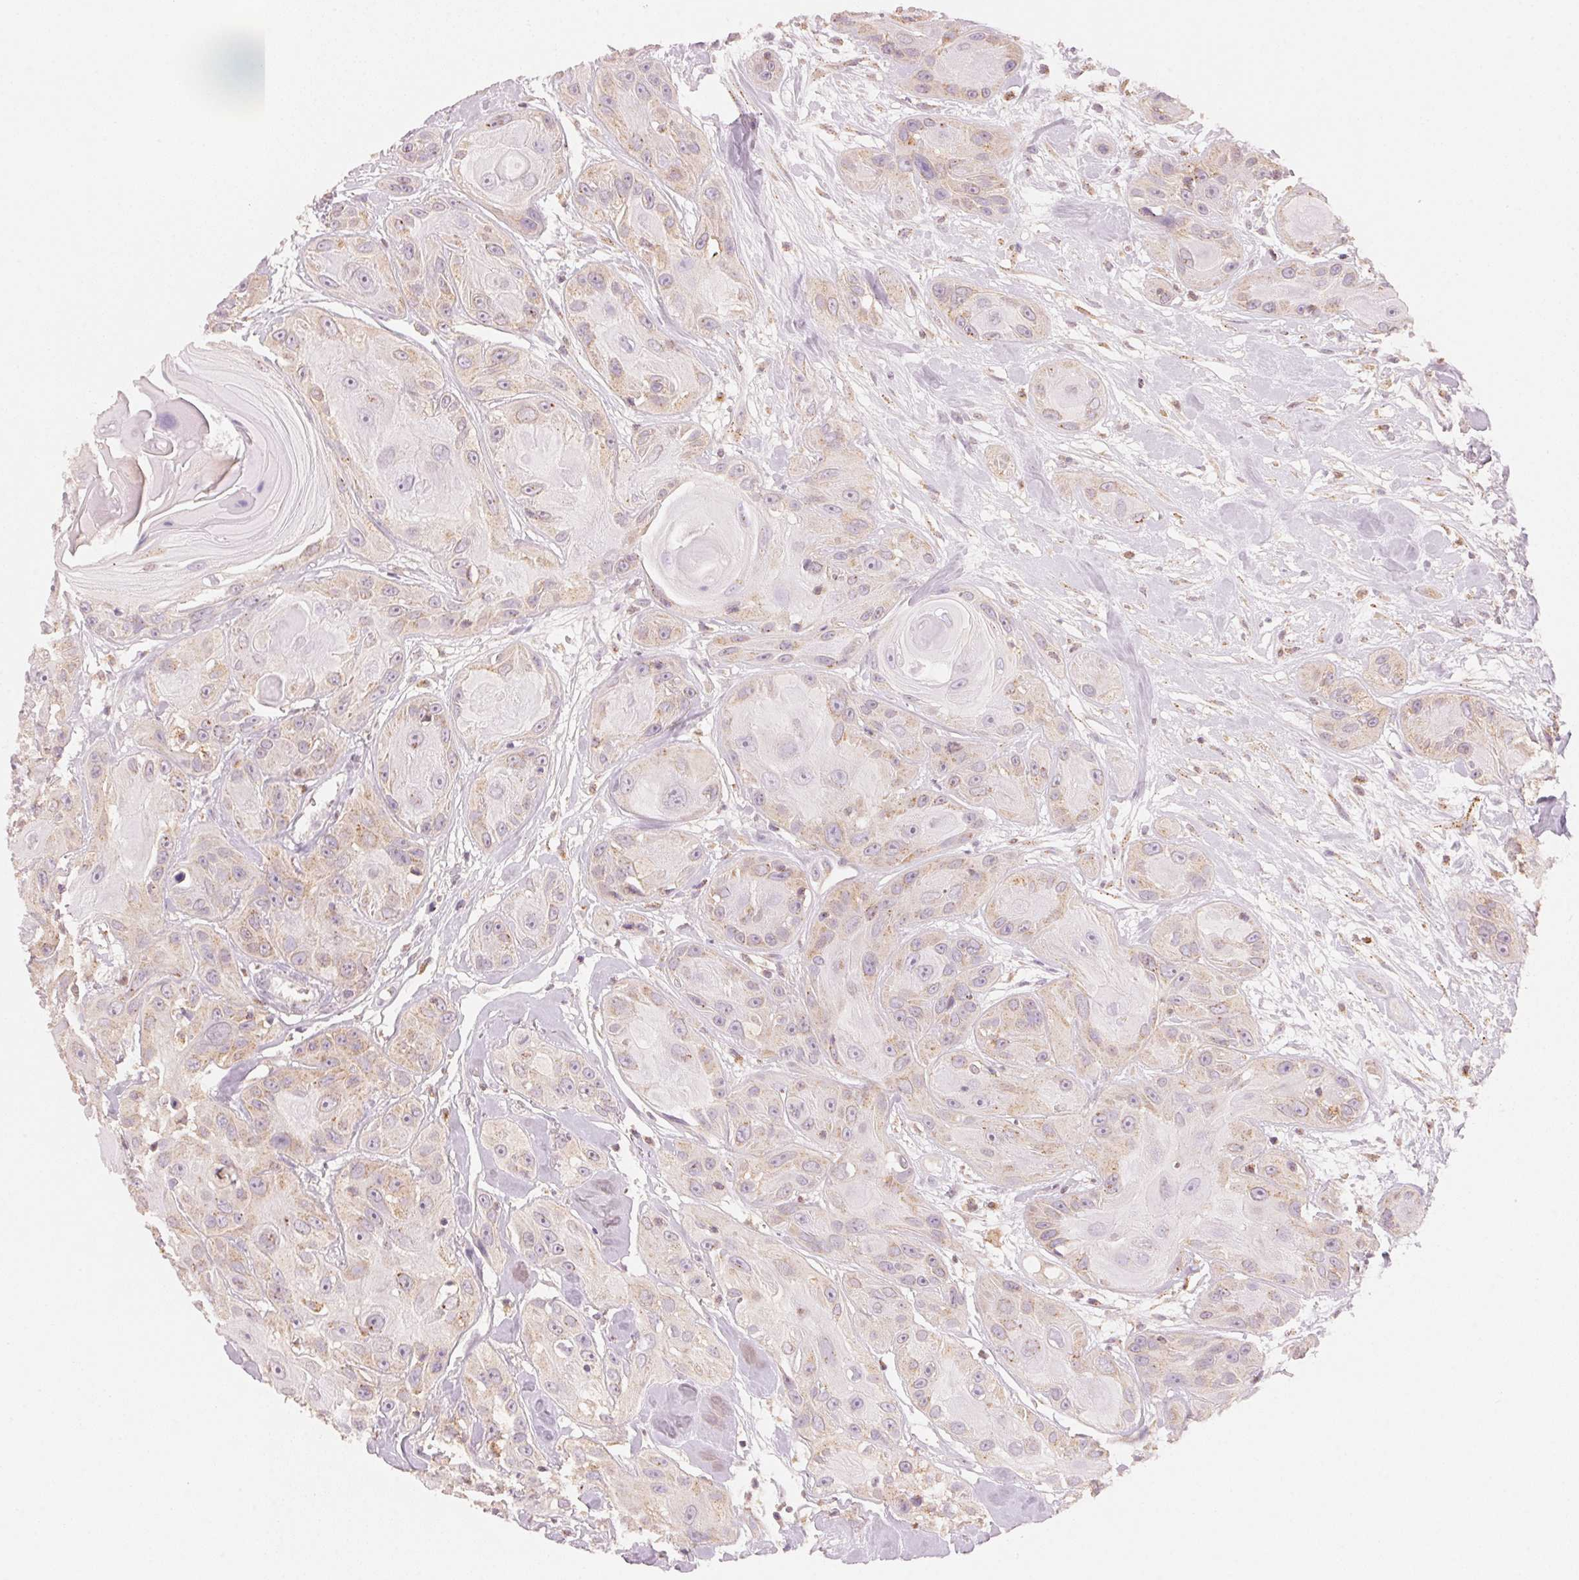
{"staining": {"intensity": "weak", "quantity": "25%-75%", "location": "cytoplasmic/membranous"}, "tissue": "head and neck cancer", "cell_type": "Tumor cells", "image_type": "cancer", "snomed": [{"axis": "morphology", "description": "Squamous cell carcinoma, NOS"}, {"axis": "topography", "description": "Oral tissue"}, {"axis": "topography", "description": "Head-Neck"}], "caption": "Head and neck squamous cell carcinoma tissue exhibits weak cytoplasmic/membranous expression in about 25%-75% of tumor cells (IHC, brightfield microscopy, high magnification).", "gene": "HOXB13", "patient": {"sex": "male", "age": 77}}